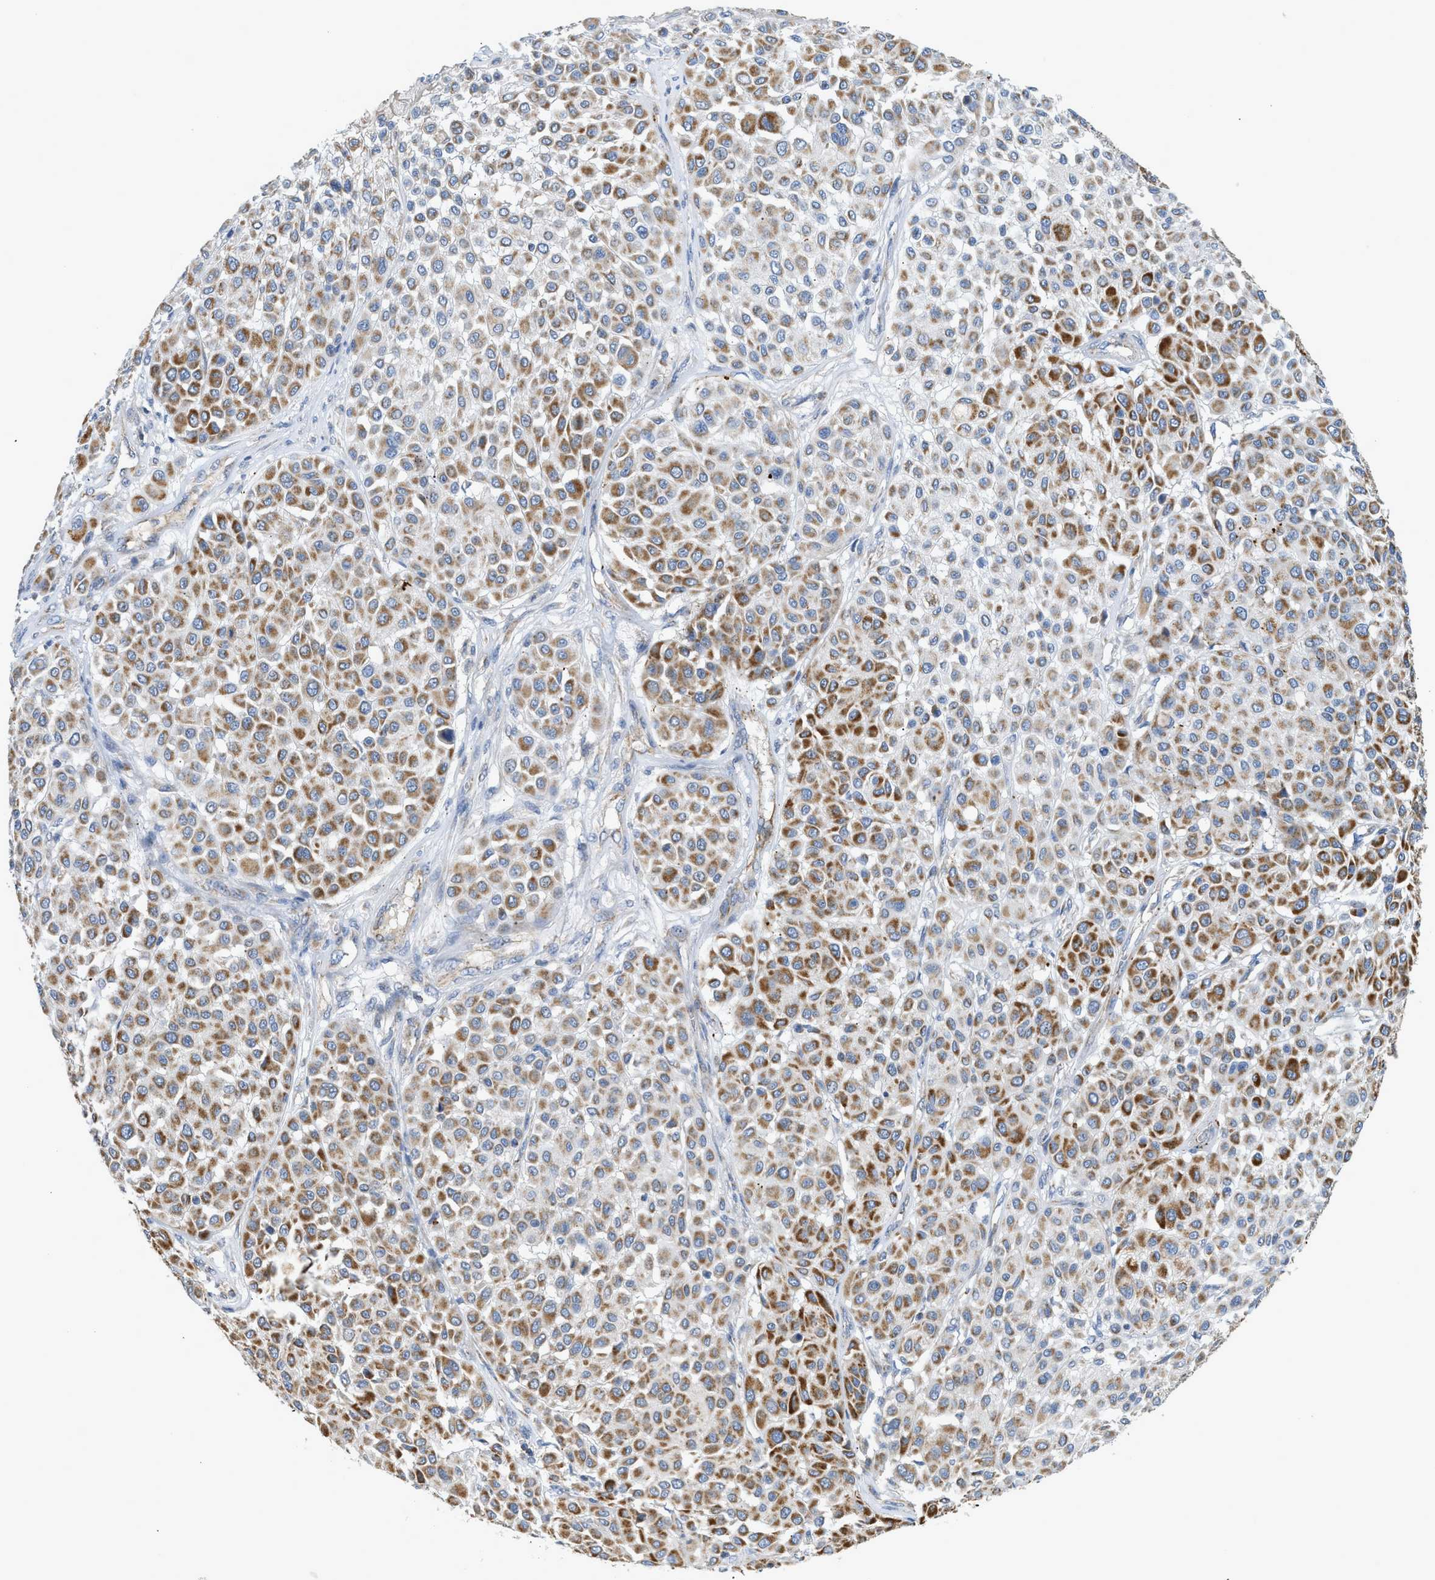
{"staining": {"intensity": "strong", "quantity": "25%-75%", "location": "cytoplasmic/membranous"}, "tissue": "melanoma", "cell_type": "Tumor cells", "image_type": "cancer", "snomed": [{"axis": "morphology", "description": "Malignant melanoma, Metastatic site"}, {"axis": "topography", "description": "Soft tissue"}], "caption": "Immunohistochemistry staining of melanoma, which shows high levels of strong cytoplasmic/membranous positivity in about 25%-75% of tumor cells indicating strong cytoplasmic/membranous protein positivity. The staining was performed using DAB (brown) for protein detection and nuclei were counterstained in hematoxylin (blue).", "gene": "GOT2", "patient": {"sex": "male", "age": 41}}